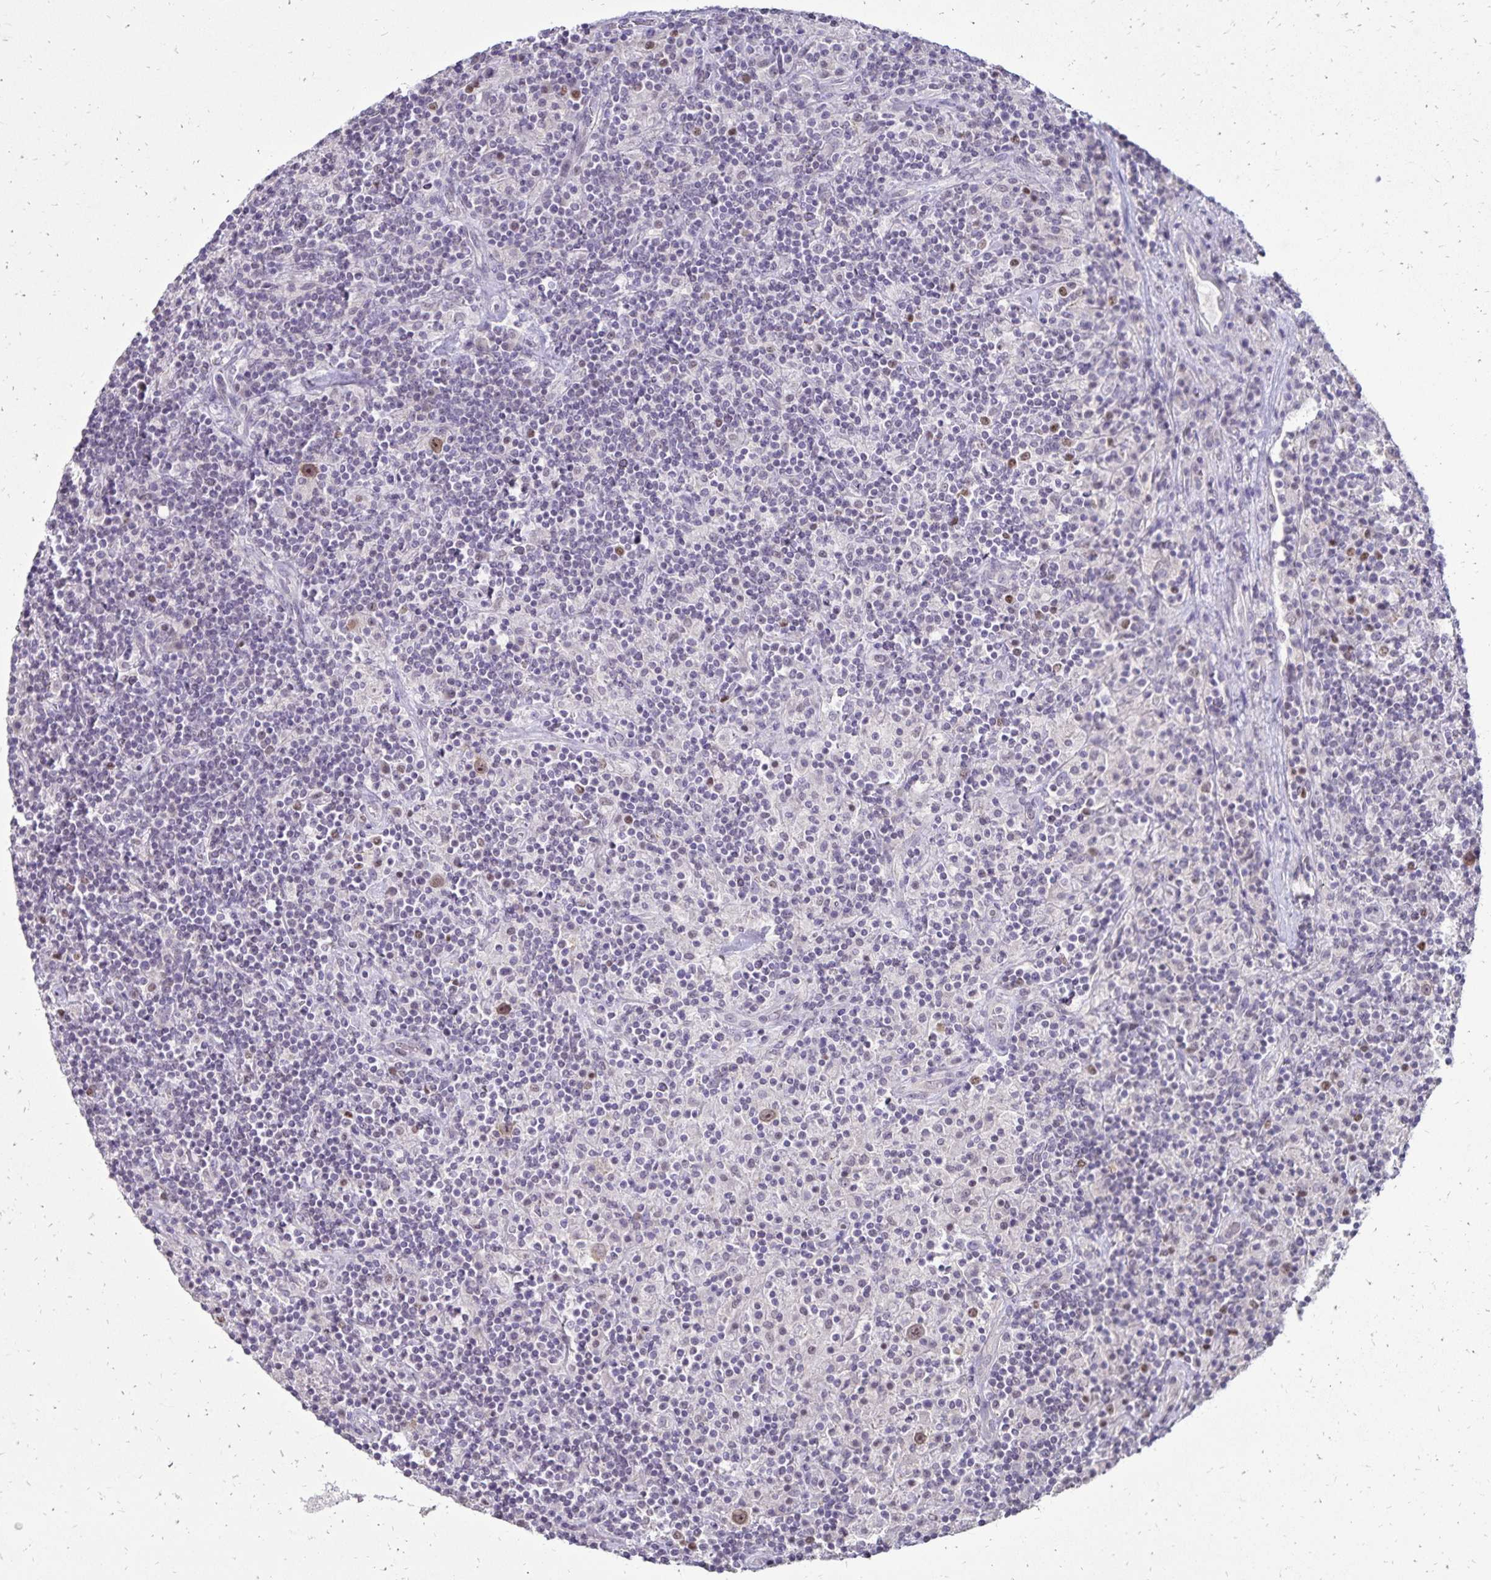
{"staining": {"intensity": "moderate", "quantity": ">75%", "location": "nuclear"}, "tissue": "lymphoma", "cell_type": "Tumor cells", "image_type": "cancer", "snomed": [{"axis": "morphology", "description": "Hodgkin's disease, NOS"}, {"axis": "topography", "description": "Lymph node"}], "caption": "A histopathology image of Hodgkin's disease stained for a protein reveals moderate nuclear brown staining in tumor cells.", "gene": "POLB", "patient": {"sex": "male", "age": 70}}